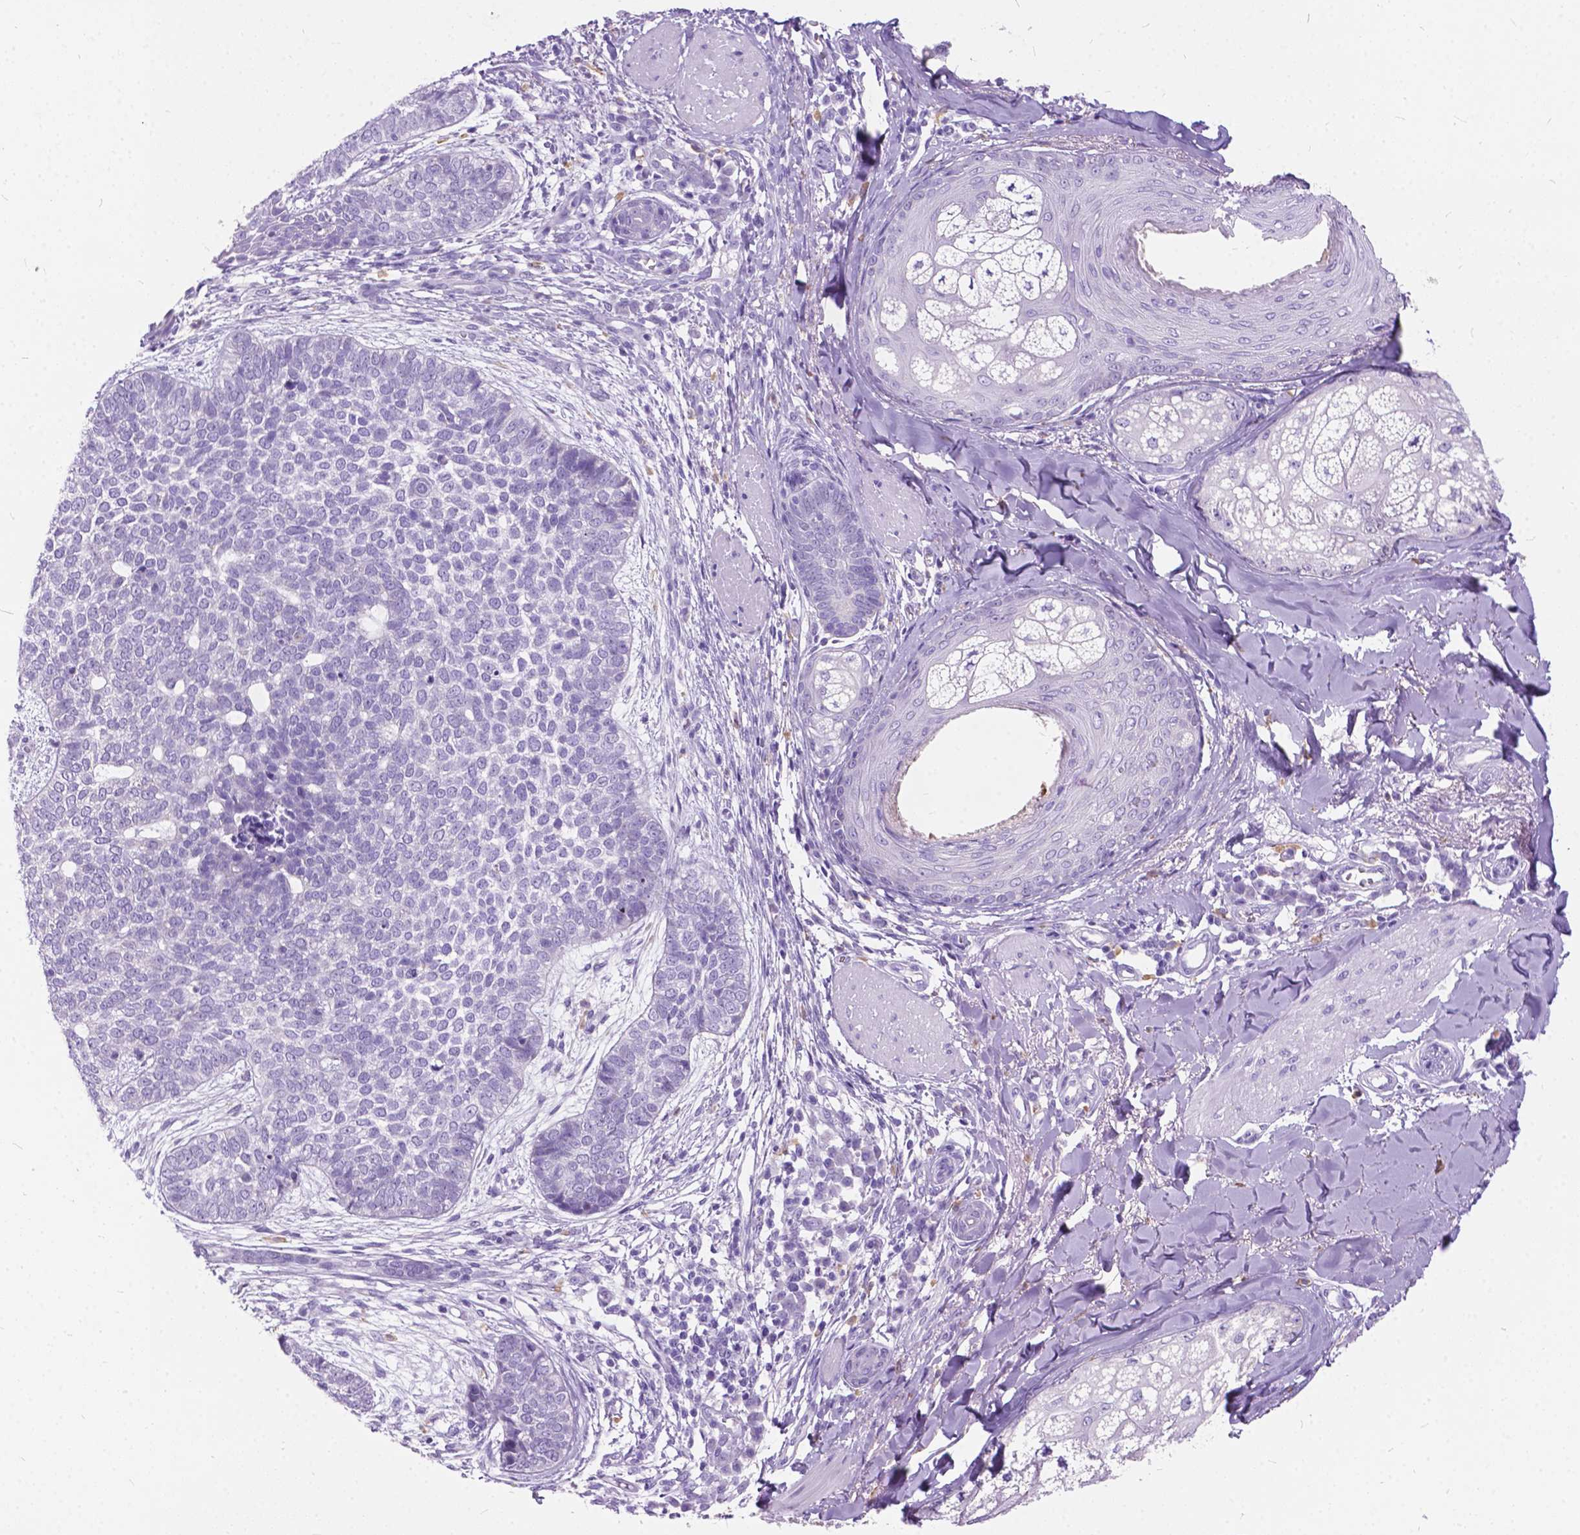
{"staining": {"intensity": "negative", "quantity": "none", "location": "none"}, "tissue": "skin cancer", "cell_type": "Tumor cells", "image_type": "cancer", "snomed": [{"axis": "morphology", "description": "Basal cell carcinoma"}, {"axis": "topography", "description": "Skin"}], "caption": "Skin cancer was stained to show a protein in brown. There is no significant positivity in tumor cells.", "gene": "BSND", "patient": {"sex": "female", "age": 69}}